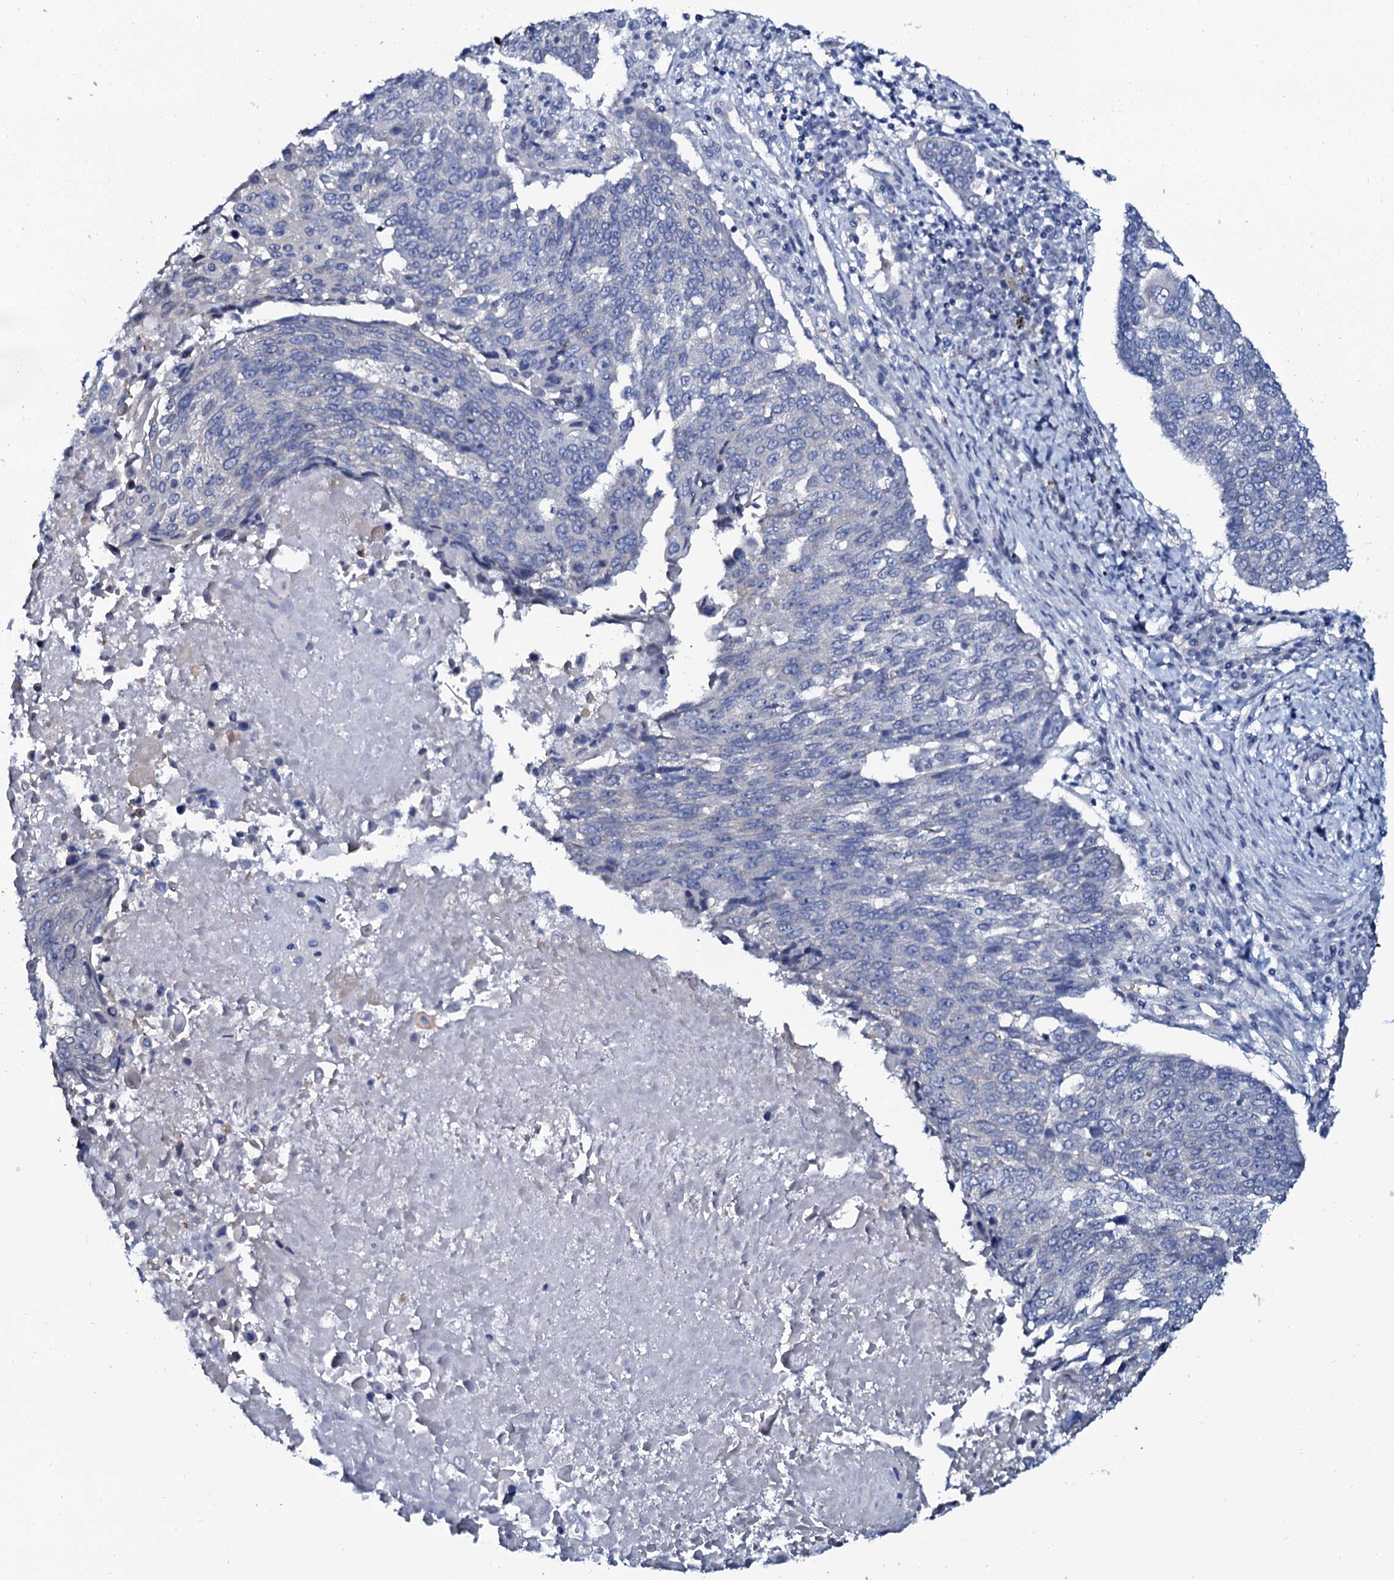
{"staining": {"intensity": "negative", "quantity": "none", "location": "none"}, "tissue": "lung cancer", "cell_type": "Tumor cells", "image_type": "cancer", "snomed": [{"axis": "morphology", "description": "Squamous cell carcinoma, NOS"}, {"axis": "topography", "description": "Lung"}], "caption": "Immunohistochemical staining of human lung cancer reveals no significant expression in tumor cells.", "gene": "C10orf88", "patient": {"sex": "male", "age": 66}}